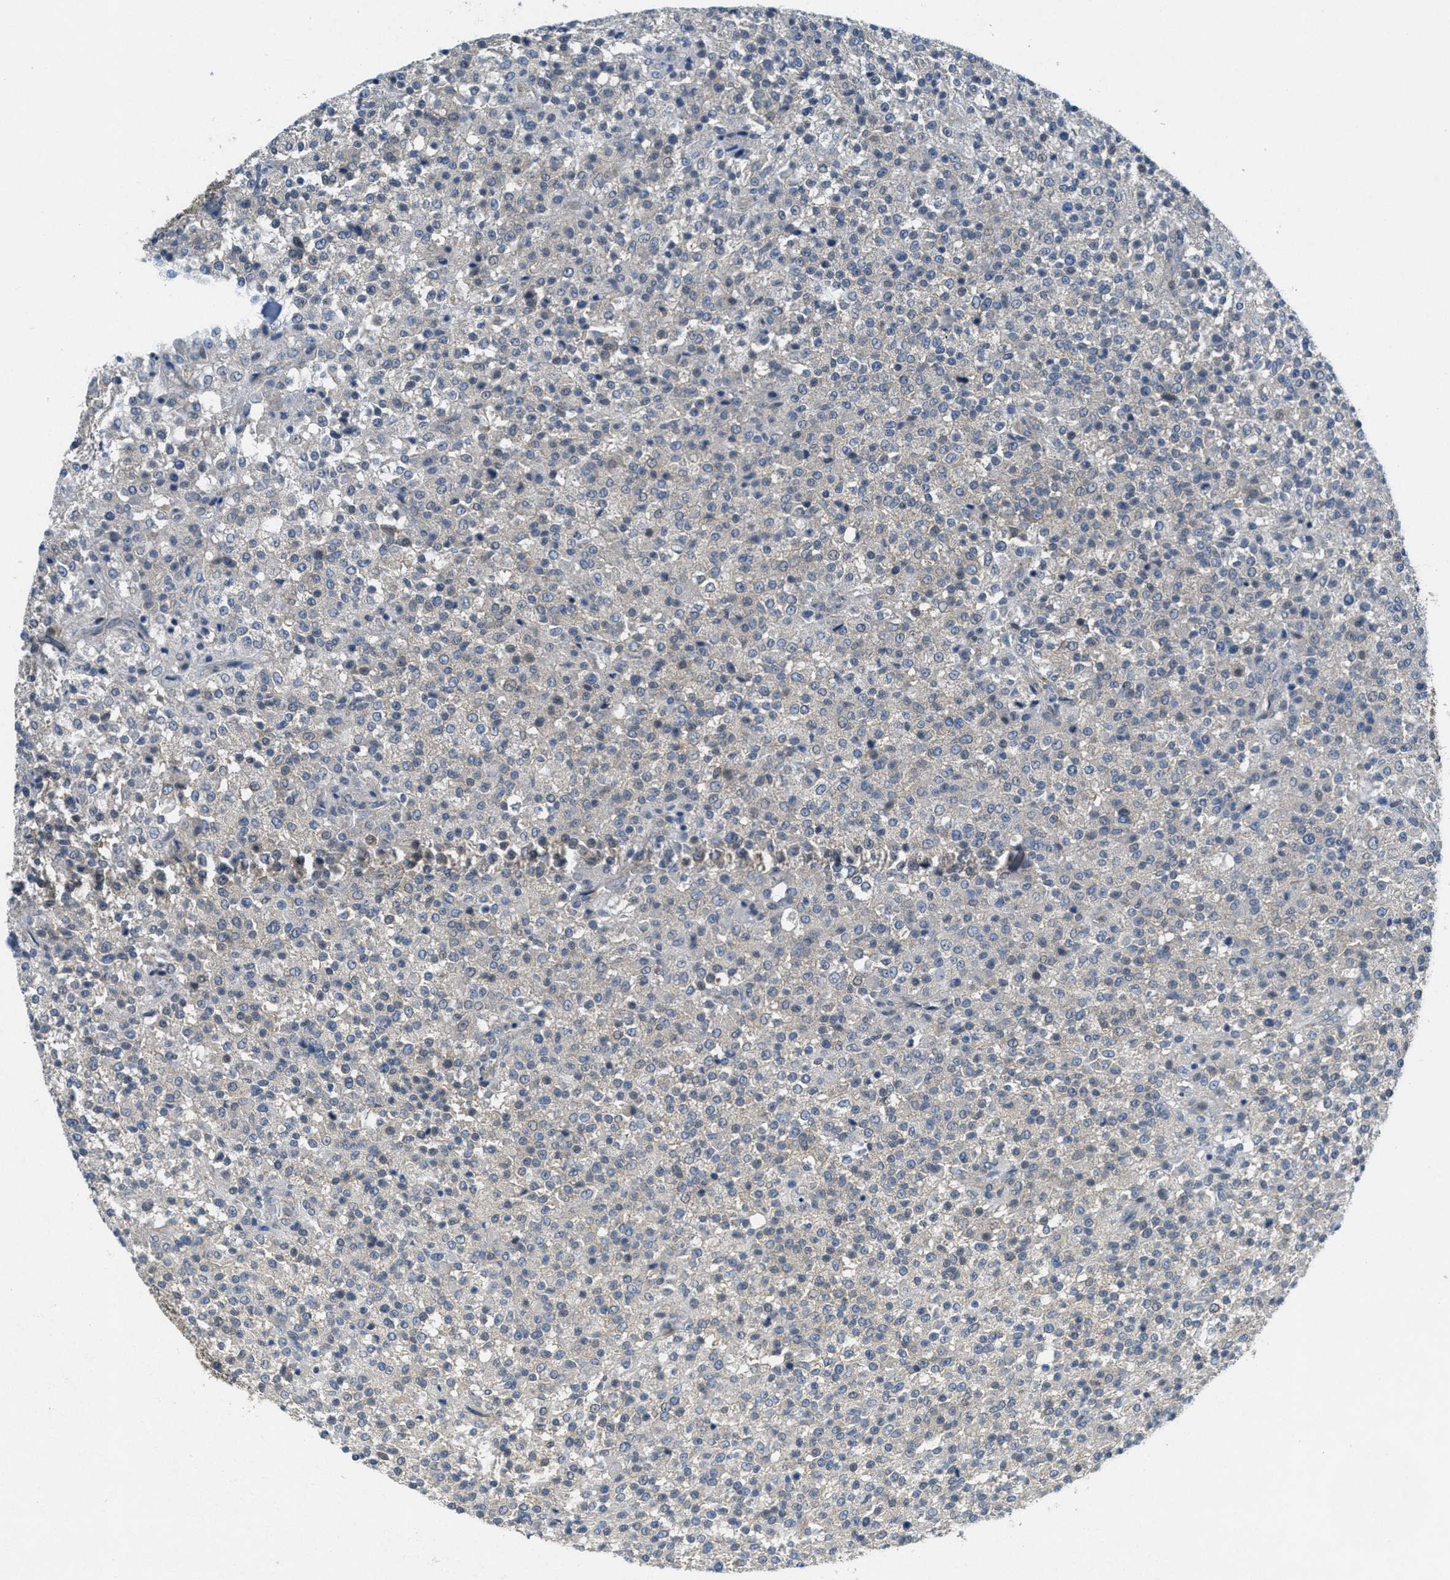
{"staining": {"intensity": "negative", "quantity": "none", "location": "none"}, "tissue": "testis cancer", "cell_type": "Tumor cells", "image_type": "cancer", "snomed": [{"axis": "morphology", "description": "Seminoma, NOS"}, {"axis": "topography", "description": "Testis"}], "caption": "Immunohistochemical staining of human testis seminoma displays no significant expression in tumor cells. Nuclei are stained in blue.", "gene": "ZFYVE9", "patient": {"sex": "male", "age": 59}}